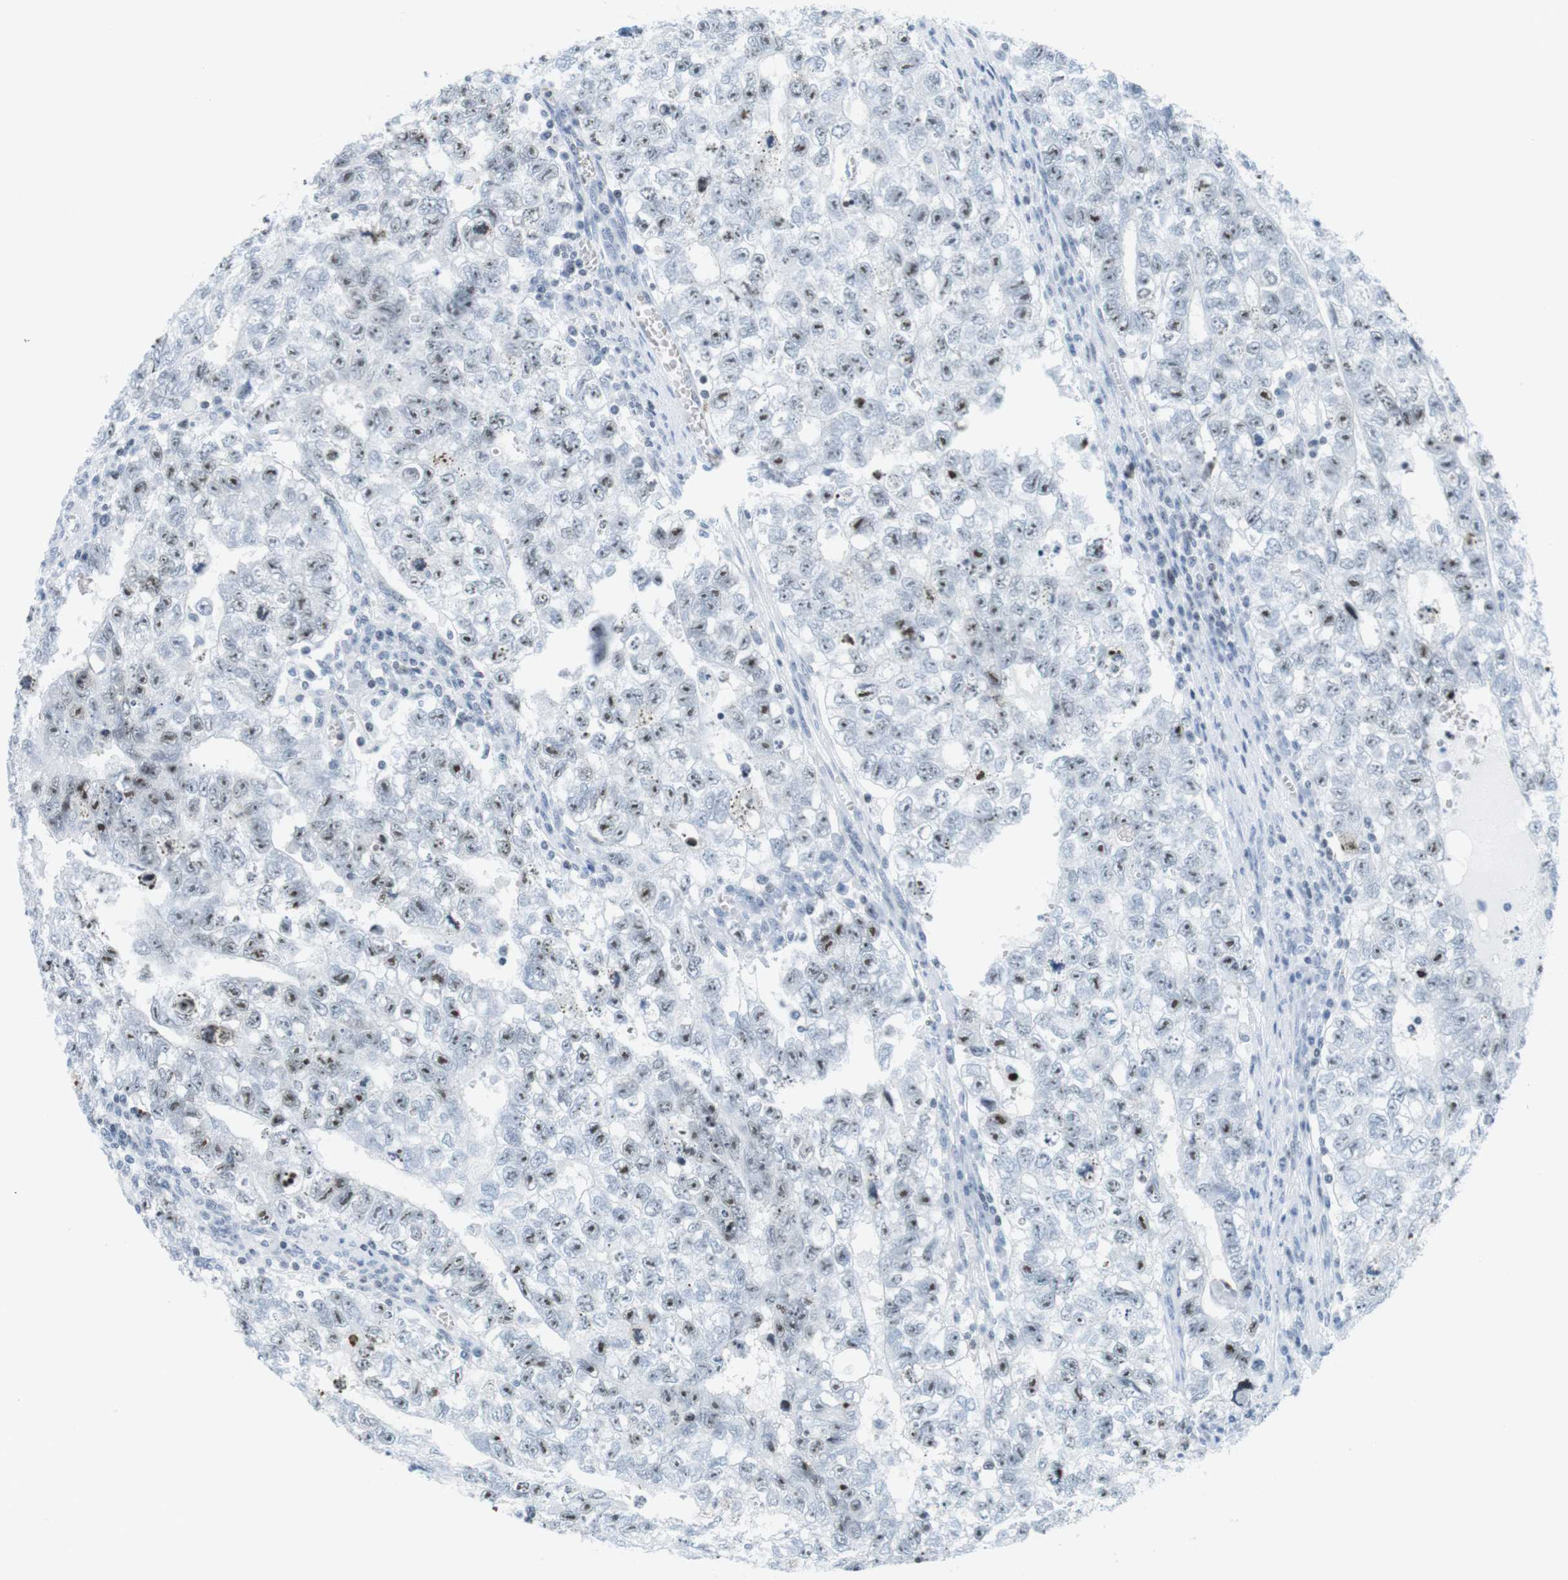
{"staining": {"intensity": "moderate", "quantity": ">75%", "location": "nuclear"}, "tissue": "testis cancer", "cell_type": "Tumor cells", "image_type": "cancer", "snomed": [{"axis": "morphology", "description": "Seminoma, NOS"}, {"axis": "morphology", "description": "Carcinoma, Embryonal, NOS"}, {"axis": "topography", "description": "Testis"}], "caption": "Immunohistochemistry (IHC) photomicrograph of seminoma (testis) stained for a protein (brown), which shows medium levels of moderate nuclear positivity in about >75% of tumor cells.", "gene": "NIFK", "patient": {"sex": "male", "age": 38}}